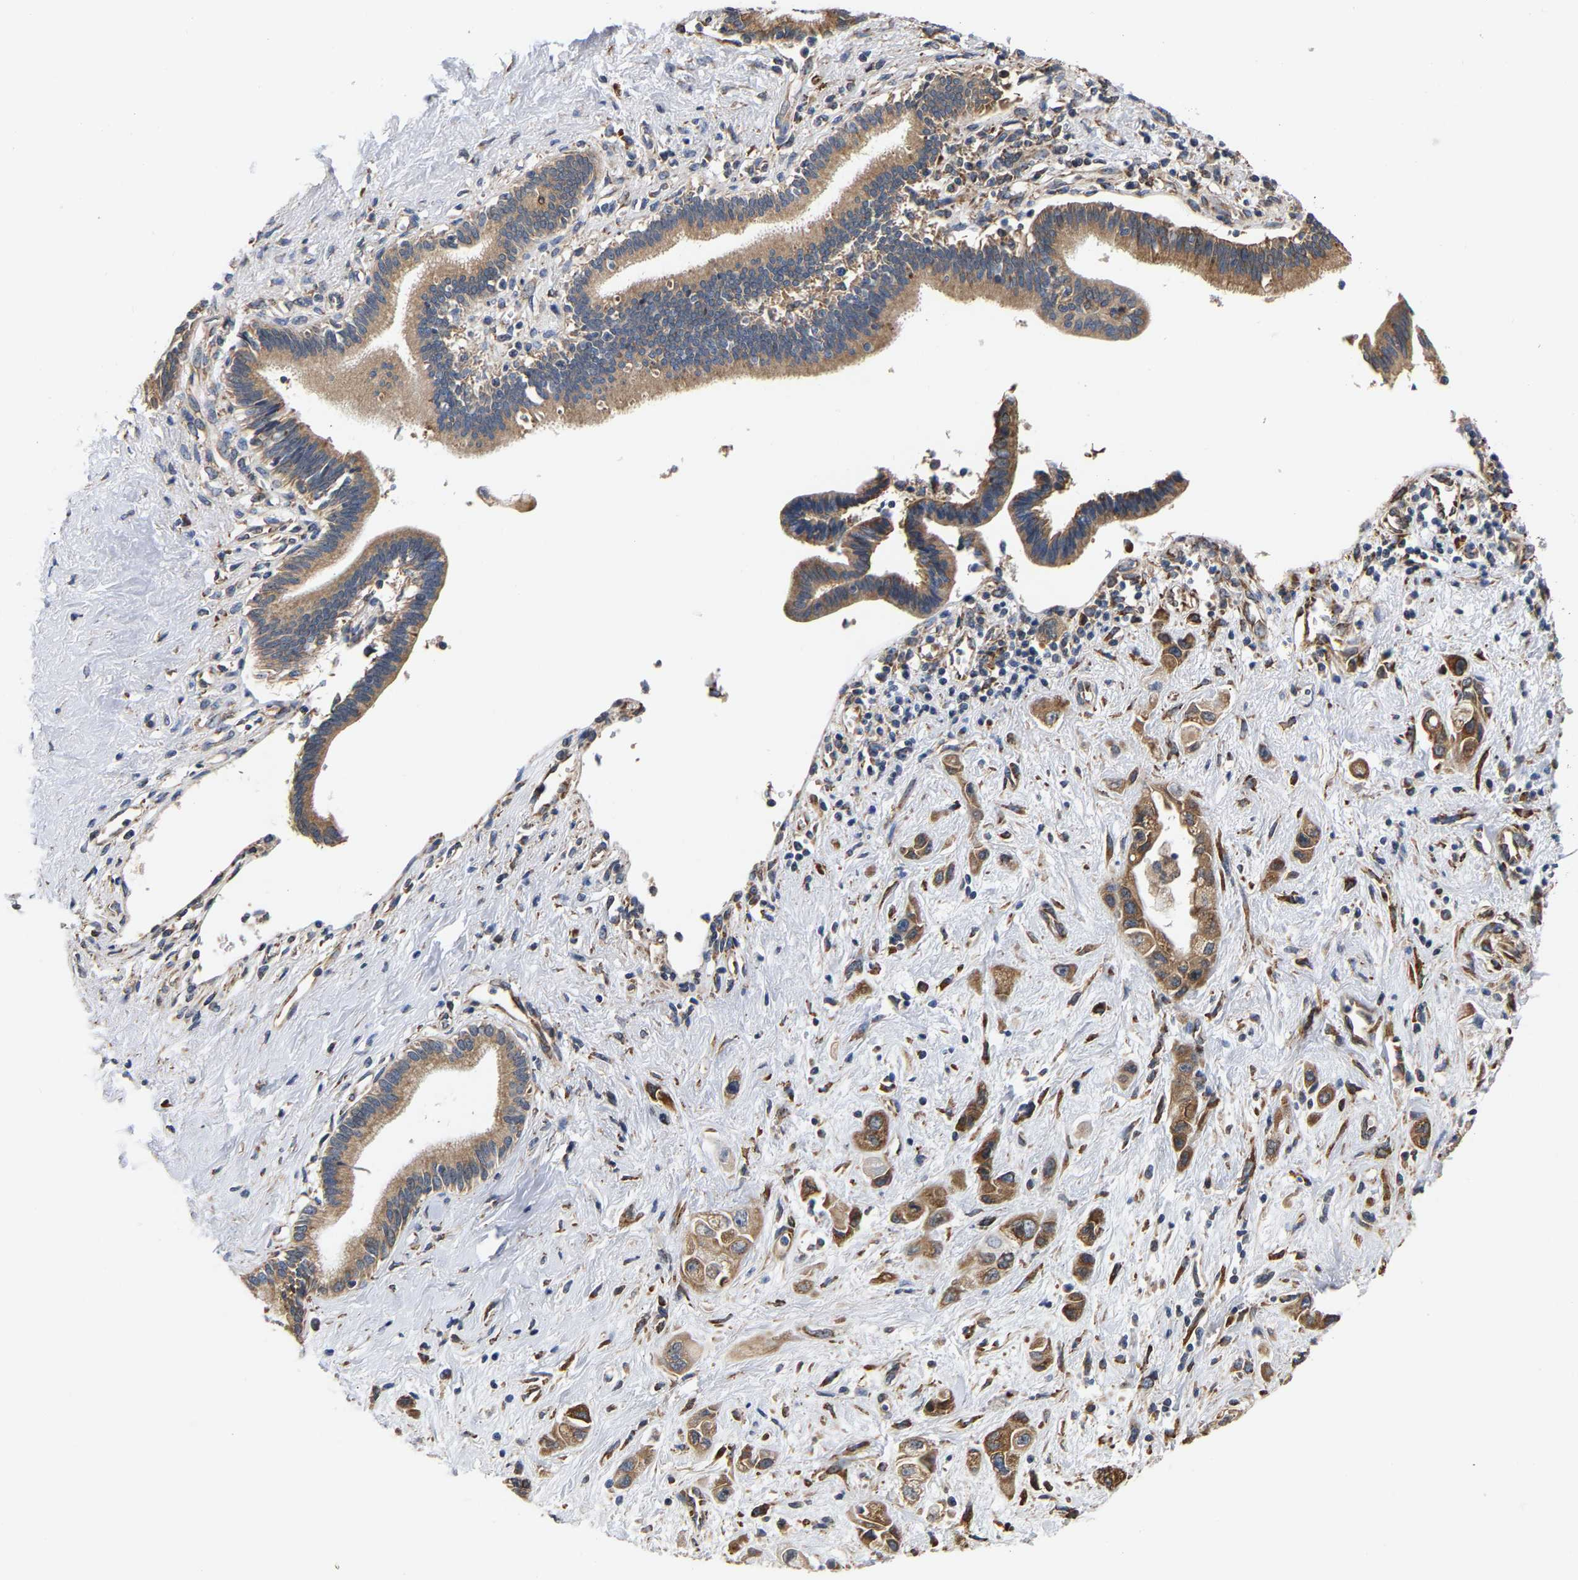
{"staining": {"intensity": "moderate", "quantity": ">75%", "location": "cytoplasmic/membranous"}, "tissue": "pancreatic cancer", "cell_type": "Tumor cells", "image_type": "cancer", "snomed": [{"axis": "morphology", "description": "Adenocarcinoma, NOS"}, {"axis": "topography", "description": "Pancreas"}], "caption": "Immunohistochemistry (IHC) of human pancreatic adenocarcinoma demonstrates medium levels of moderate cytoplasmic/membranous positivity in approximately >75% of tumor cells. (DAB (3,3'-diaminobenzidine) IHC with brightfield microscopy, high magnification).", "gene": "ARAP1", "patient": {"sex": "female", "age": 66}}